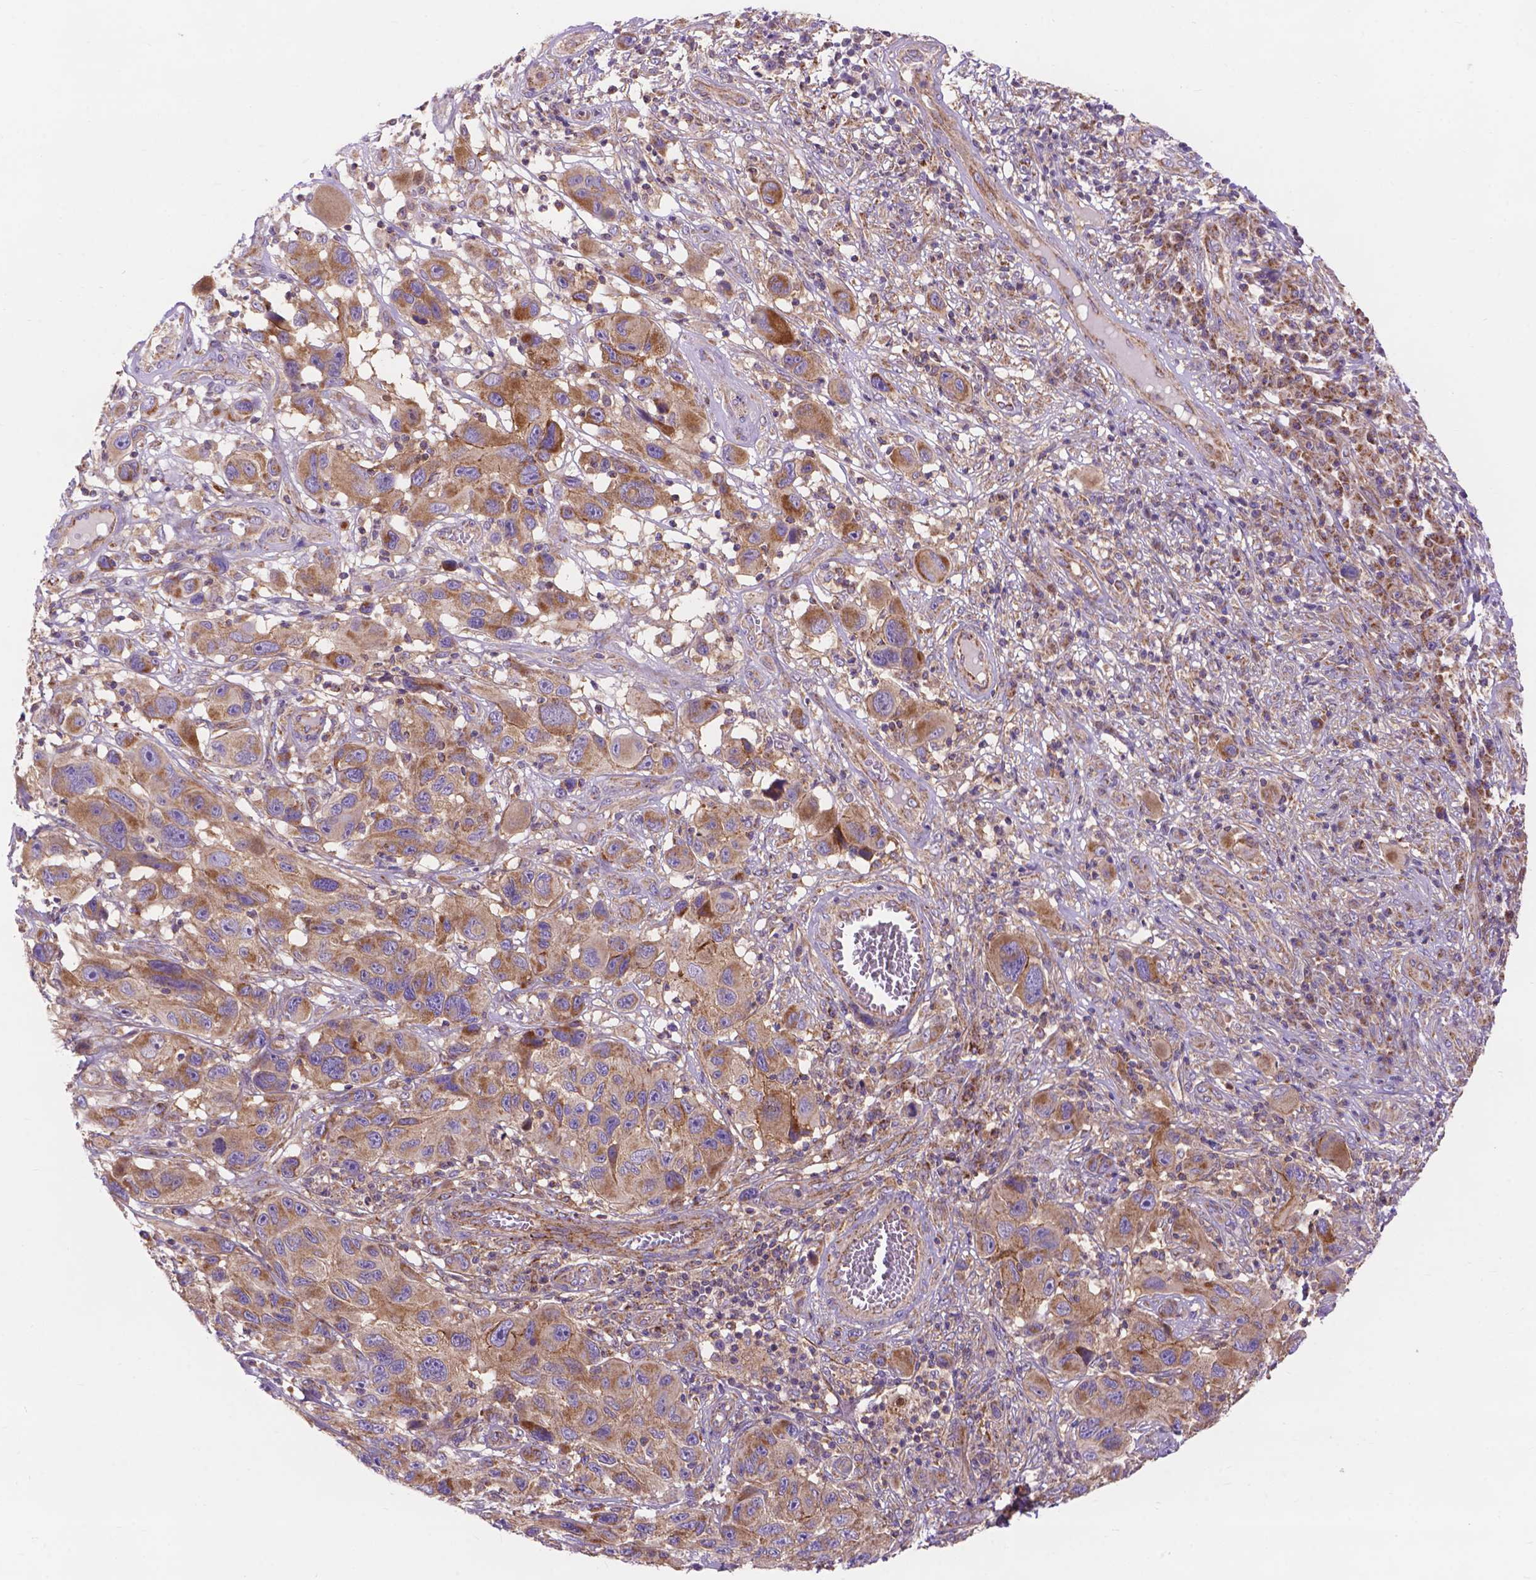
{"staining": {"intensity": "moderate", "quantity": ">75%", "location": "cytoplasmic/membranous"}, "tissue": "melanoma", "cell_type": "Tumor cells", "image_type": "cancer", "snomed": [{"axis": "morphology", "description": "Malignant melanoma, NOS"}, {"axis": "topography", "description": "Skin"}], "caption": "The micrograph demonstrates immunohistochemical staining of malignant melanoma. There is moderate cytoplasmic/membranous positivity is present in approximately >75% of tumor cells.", "gene": "AK3", "patient": {"sex": "male", "age": 53}}